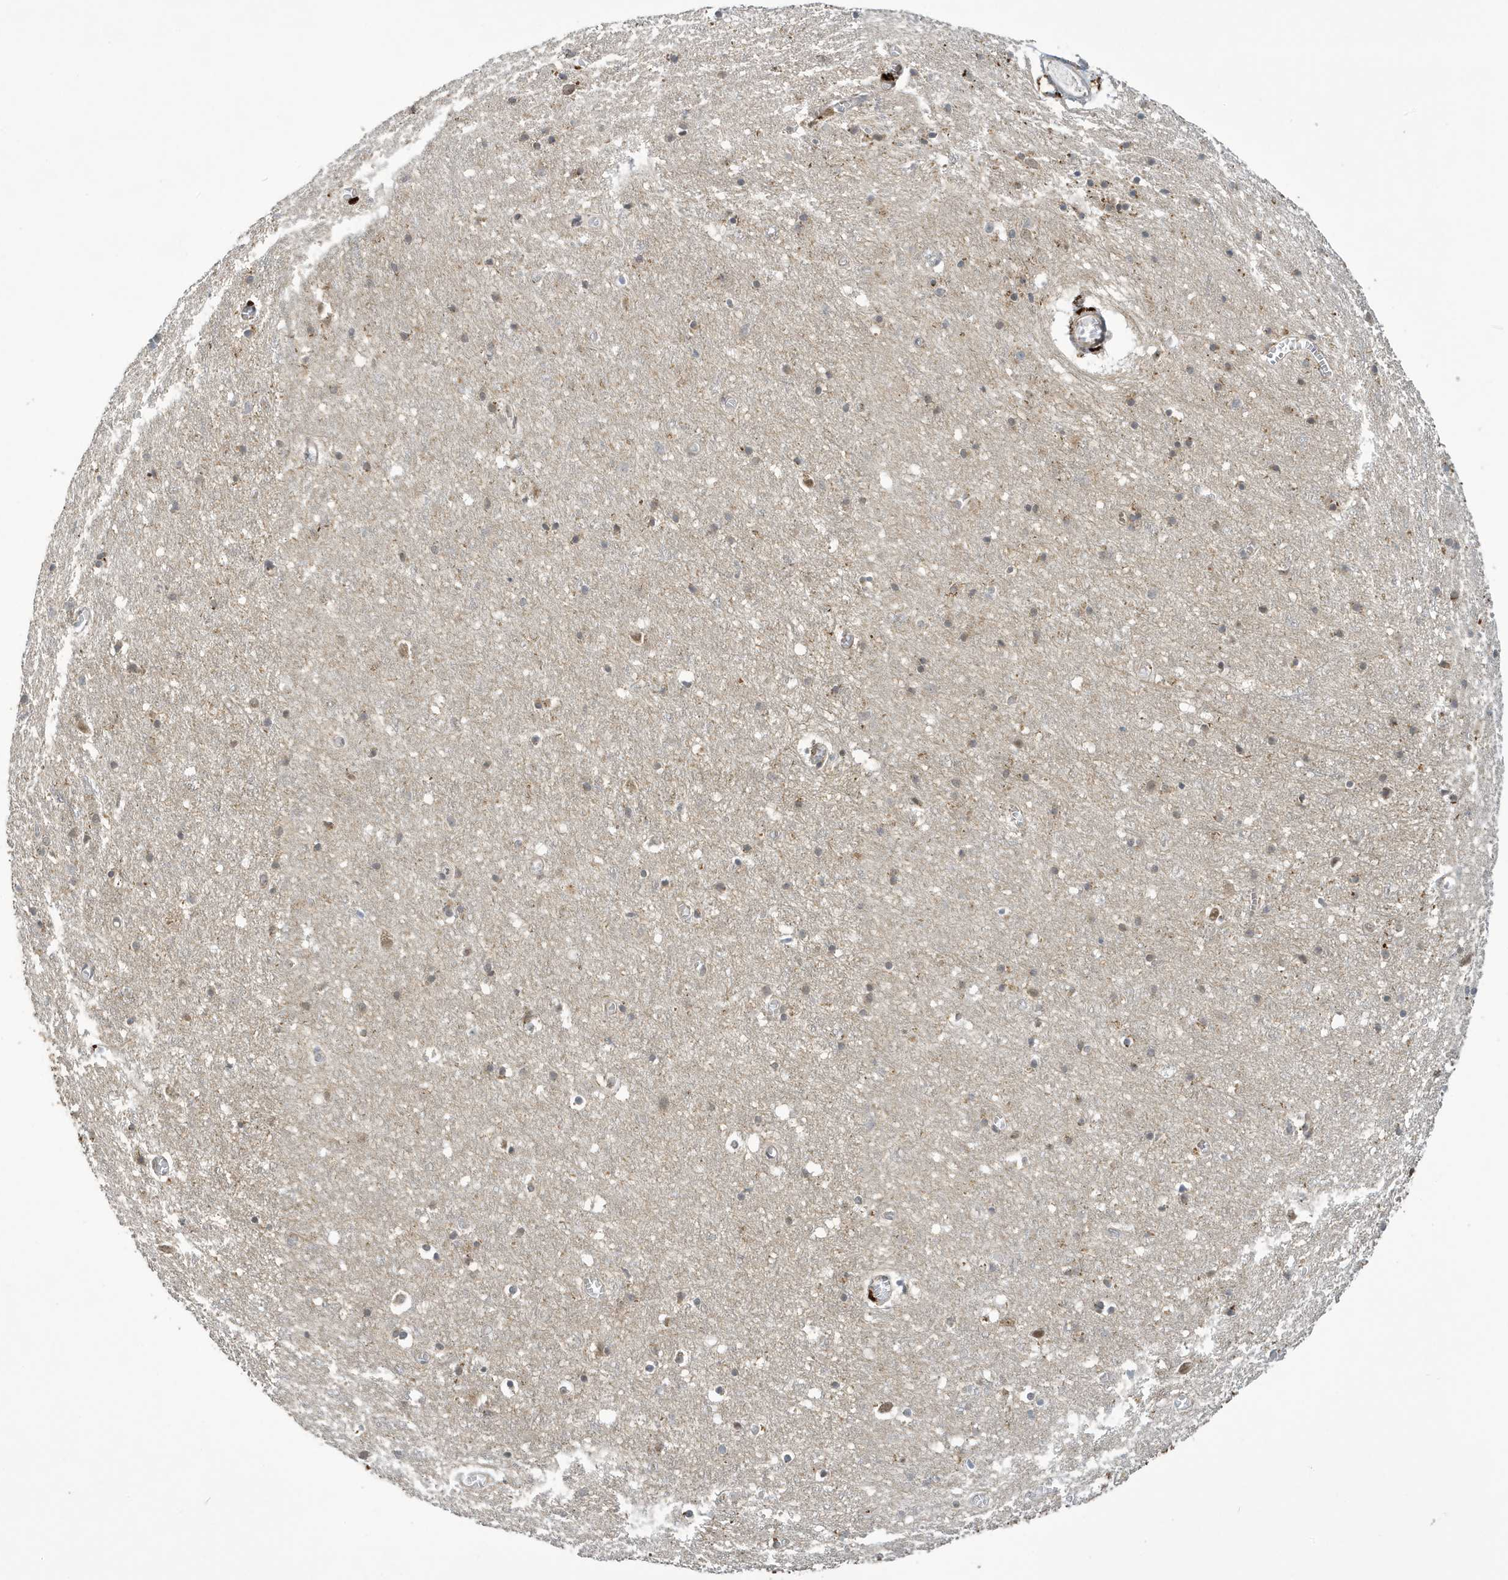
{"staining": {"intensity": "weak", "quantity": ">75%", "location": "cytoplasmic/membranous"}, "tissue": "cerebral cortex", "cell_type": "Endothelial cells", "image_type": "normal", "snomed": [{"axis": "morphology", "description": "Normal tissue, NOS"}, {"axis": "topography", "description": "Cerebral cortex"}], "caption": "Immunohistochemistry (IHC) of unremarkable cerebral cortex displays low levels of weak cytoplasmic/membranous staining in approximately >75% of endothelial cells. The protein is shown in brown color, while the nuclei are stained blue.", "gene": "NCOA7", "patient": {"sex": "female", "age": 64}}